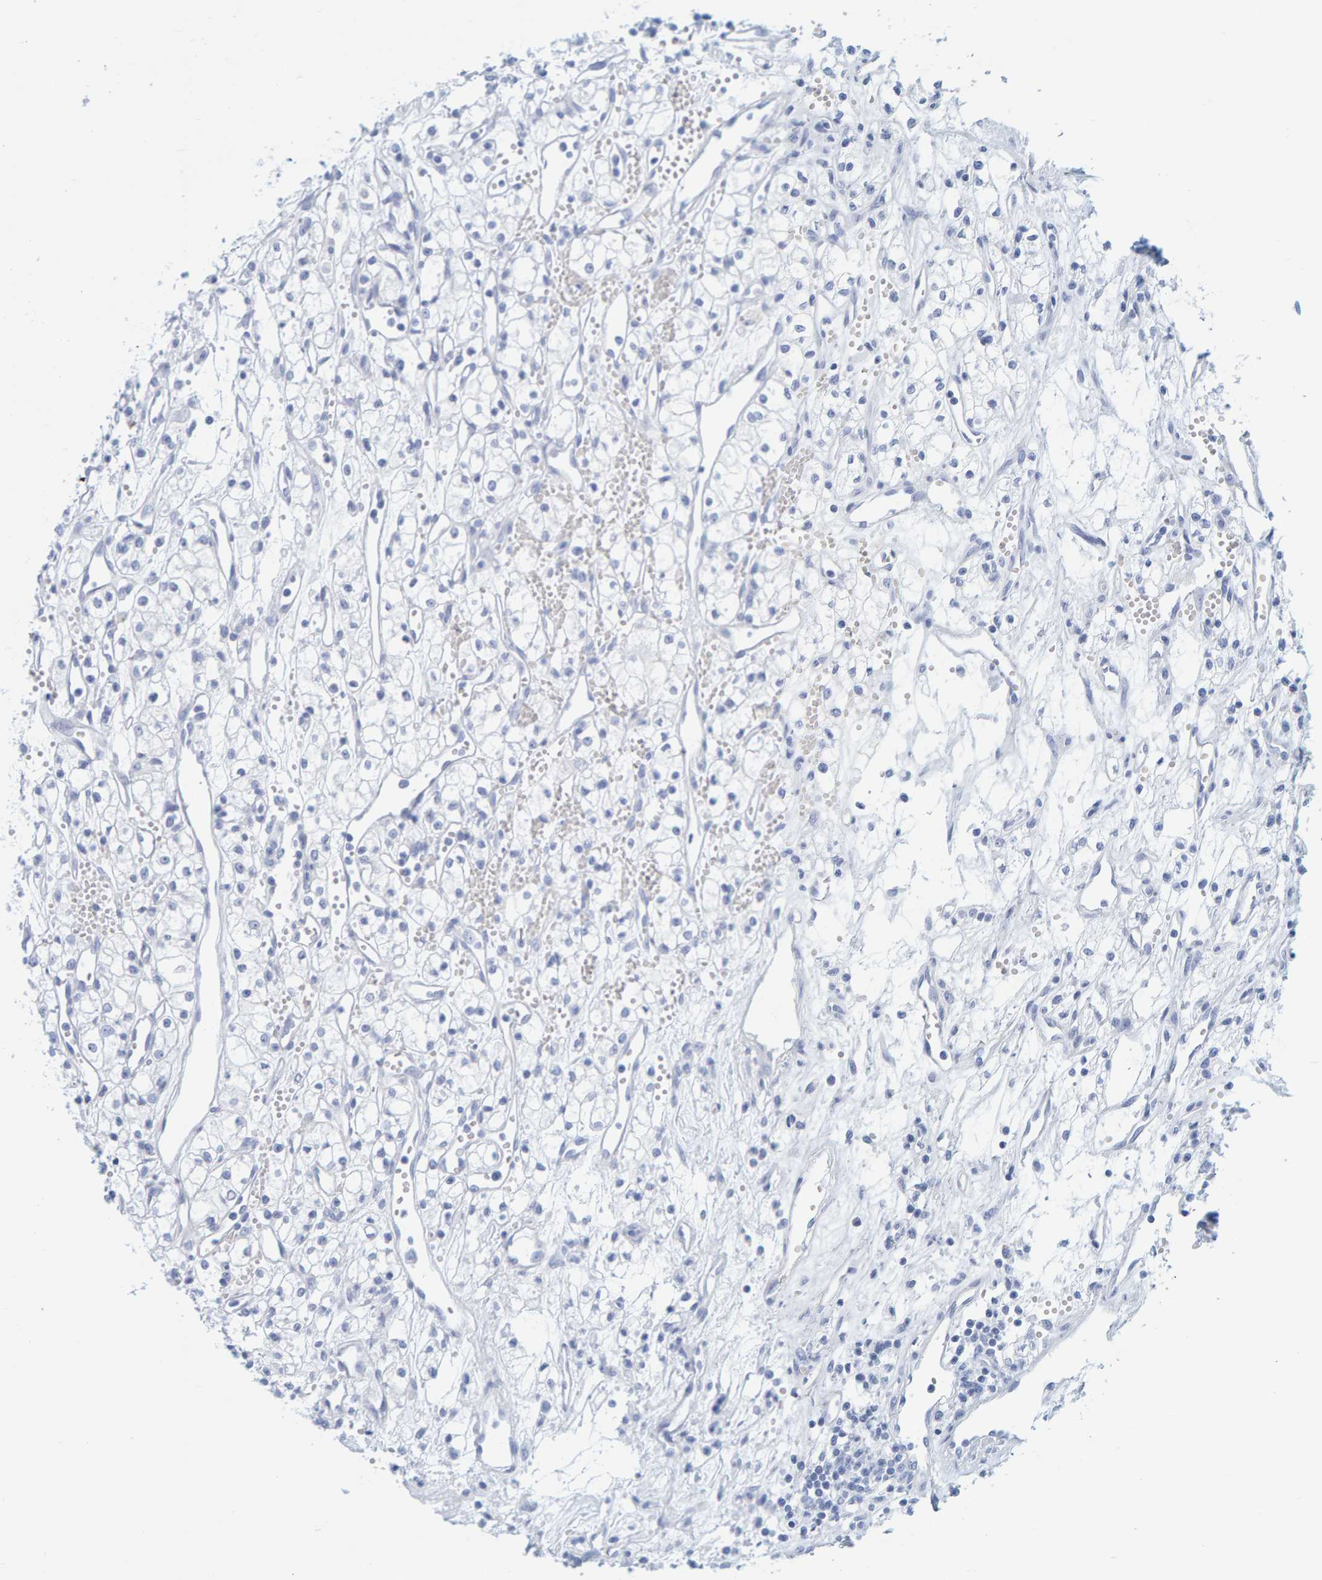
{"staining": {"intensity": "negative", "quantity": "none", "location": "none"}, "tissue": "renal cancer", "cell_type": "Tumor cells", "image_type": "cancer", "snomed": [{"axis": "morphology", "description": "Adenocarcinoma, NOS"}, {"axis": "topography", "description": "Kidney"}], "caption": "This image is of adenocarcinoma (renal) stained with immunohistochemistry to label a protein in brown with the nuclei are counter-stained blue. There is no staining in tumor cells.", "gene": "SFTPC", "patient": {"sex": "male", "age": 59}}